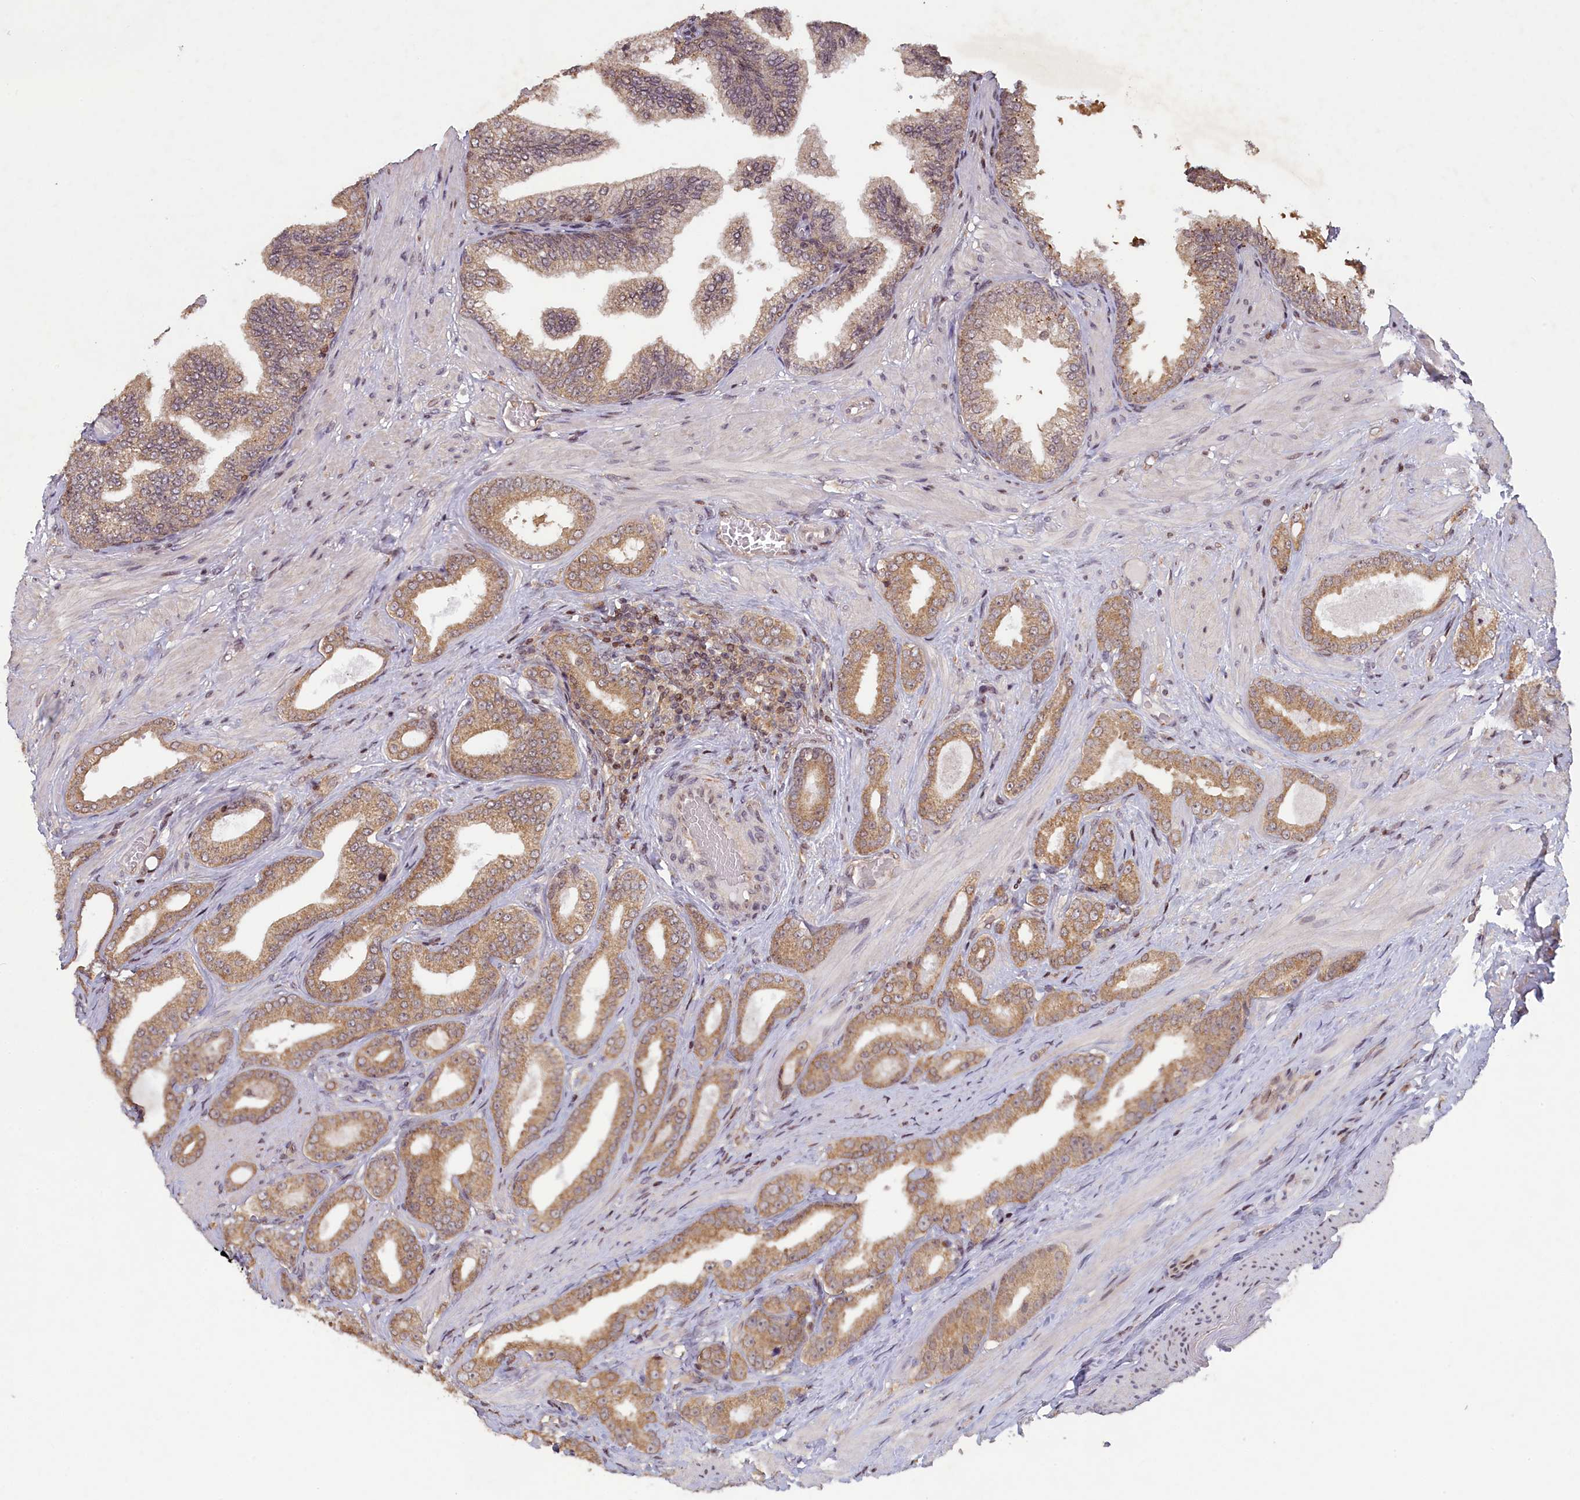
{"staining": {"intensity": "moderate", "quantity": ">75%", "location": "cytoplasmic/membranous"}, "tissue": "prostate cancer", "cell_type": "Tumor cells", "image_type": "cancer", "snomed": [{"axis": "morphology", "description": "Adenocarcinoma, Low grade"}, {"axis": "topography", "description": "Prostate"}], "caption": "Prostate adenocarcinoma (low-grade) stained with a brown dye shows moderate cytoplasmic/membranous positive expression in about >75% of tumor cells.", "gene": "NUBP1", "patient": {"sex": "male", "age": 63}}